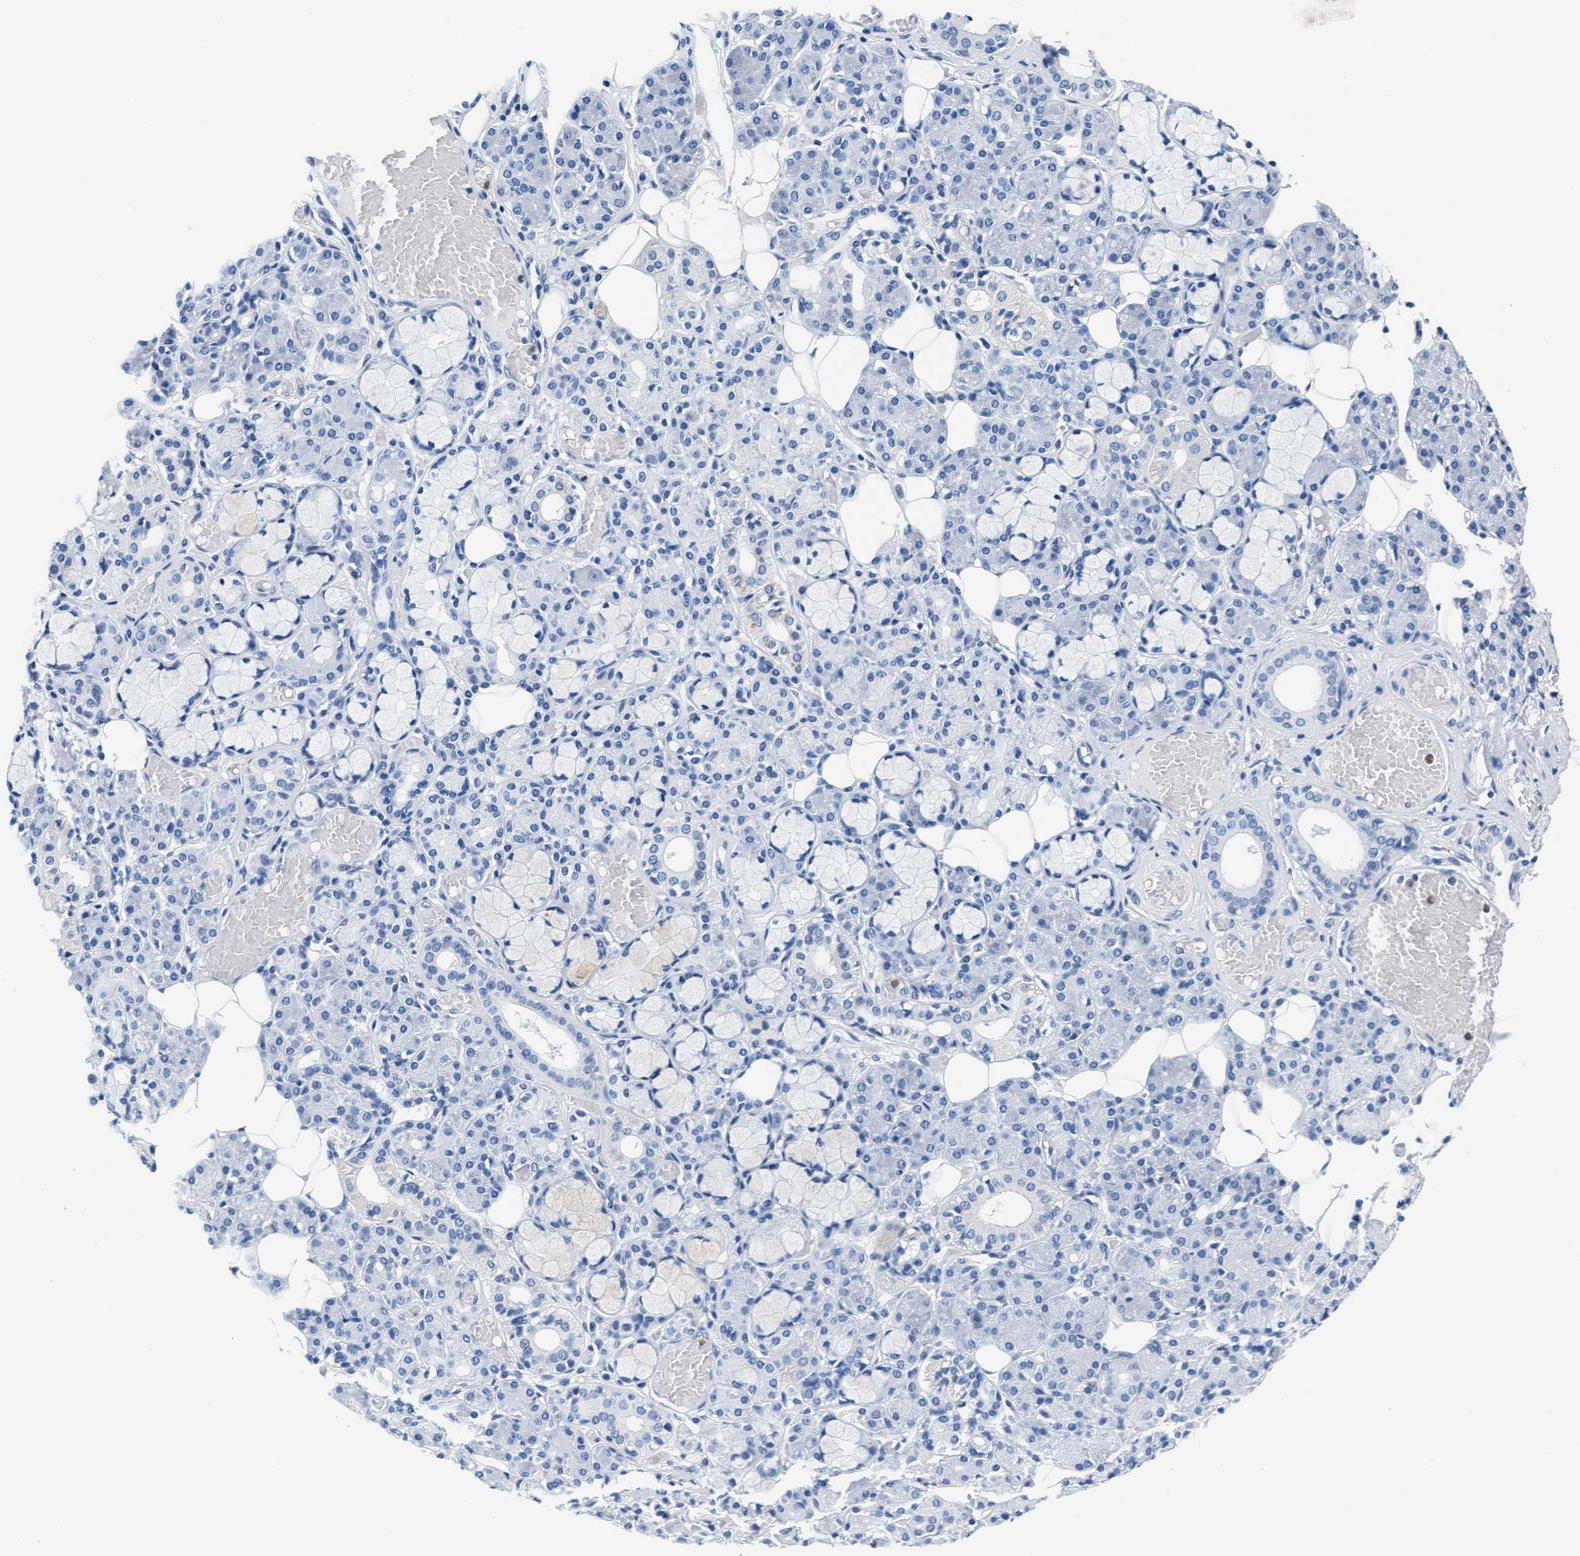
{"staining": {"intensity": "negative", "quantity": "none", "location": "none"}, "tissue": "salivary gland", "cell_type": "Glandular cells", "image_type": "normal", "snomed": [{"axis": "morphology", "description": "Normal tissue, NOS"}, {"axis": "topography", "description": "Salivary gland"}], "caption": "IHC of normal salivary gland demonstrates no expression in glandular cells.", "gene": "MMP8", "patient": {"sex": "male", "age": 63}}